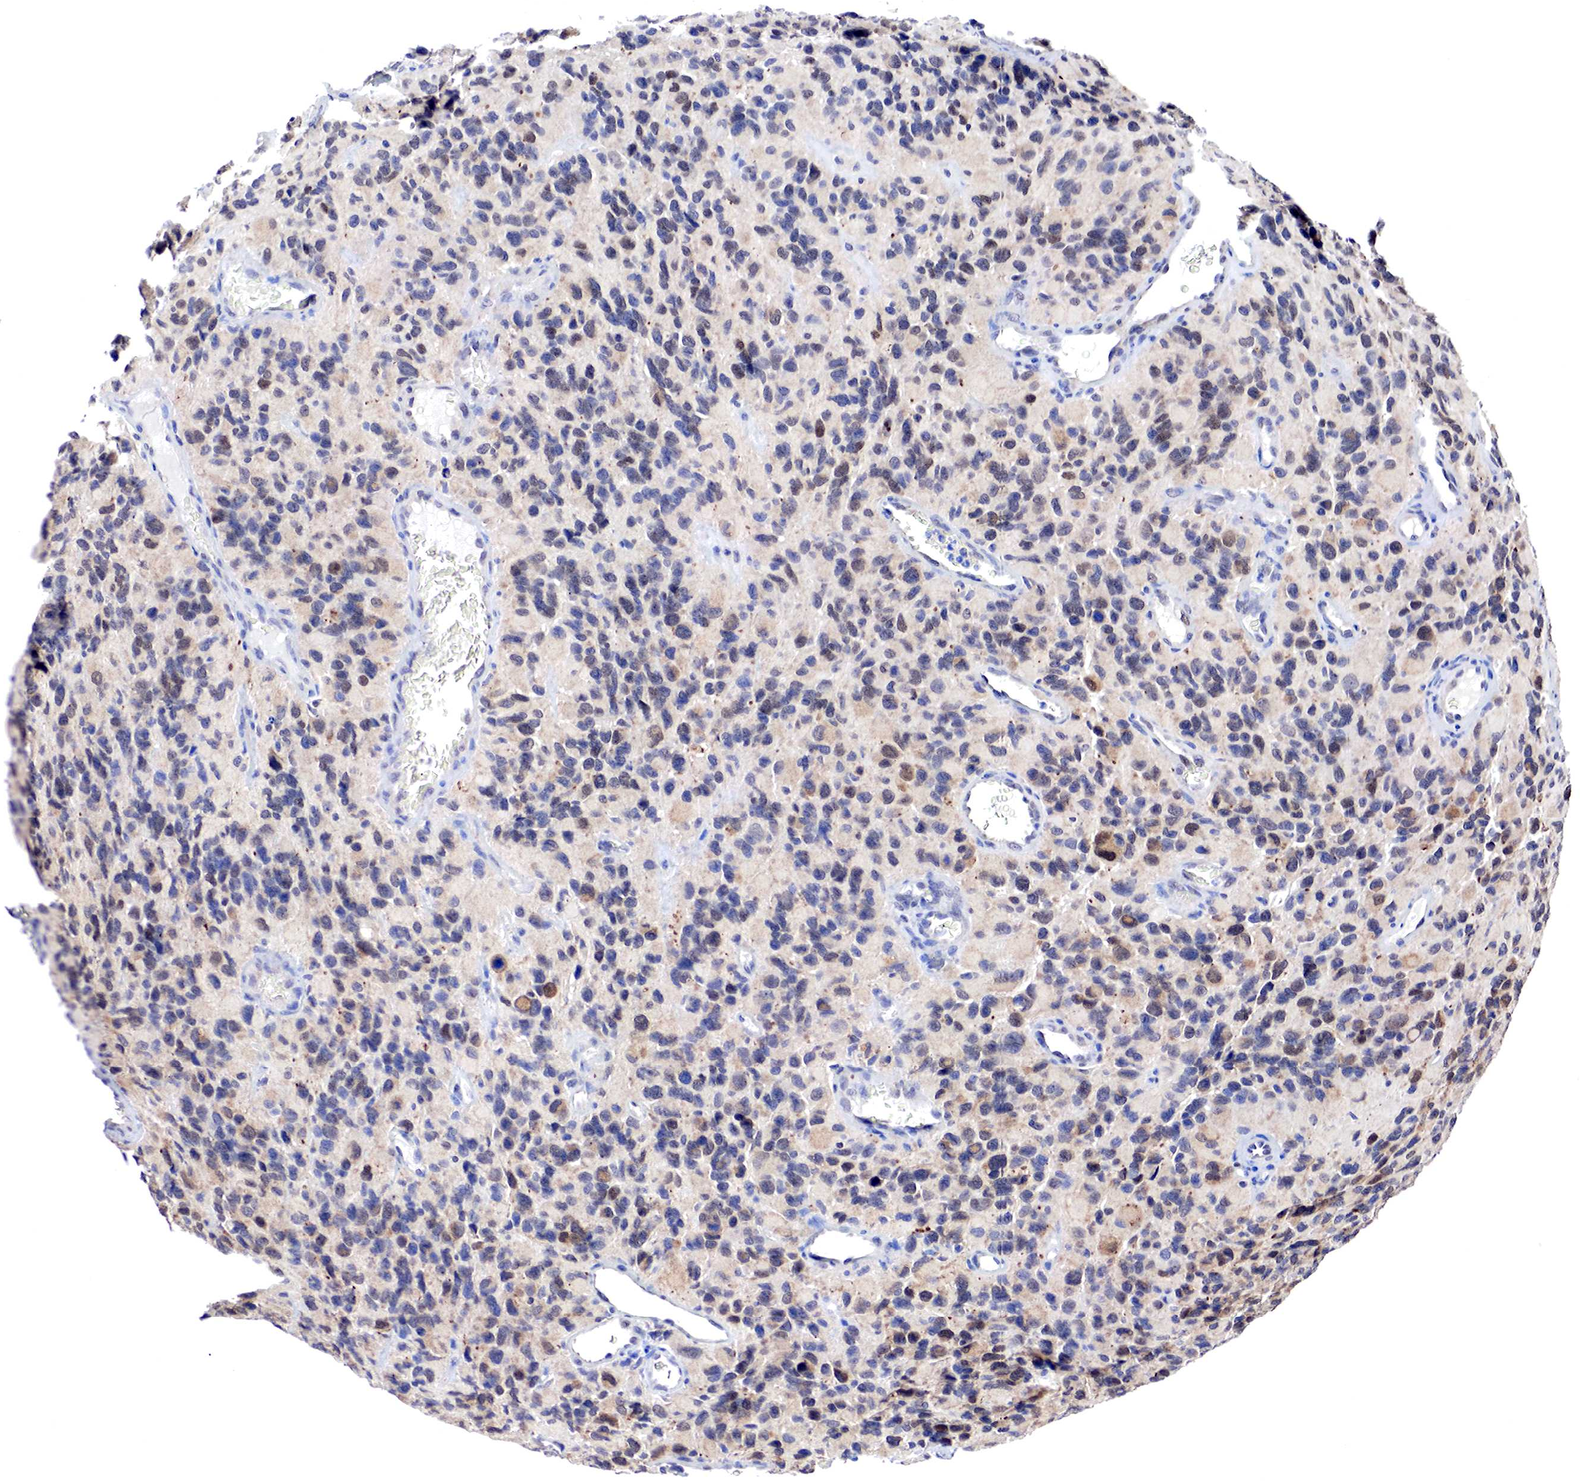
{"staining": {"intensity": "weak", "quantity": "25%-75%", "location": "cytoplasmic/membranous,nuclear"}, "tissue": "glioma", "cell_type": "Tumor cells", "image_type": "cancer", "snomed": [{"axis": "morphology", "description": "Glioma, malignant, High grade"}, {"axis": "topography", "description": "Brain"}], "caption": "A high-resolution image shows immunohistochemistry (IHC) staining of malignant high-grade glioma, which reveals weak cytoplasmic/membranous and nuclear positivity in about 25%-75% of tumor cells.", "gene": "PABIR2", "patient": {"sex": "male", "age": 77}}